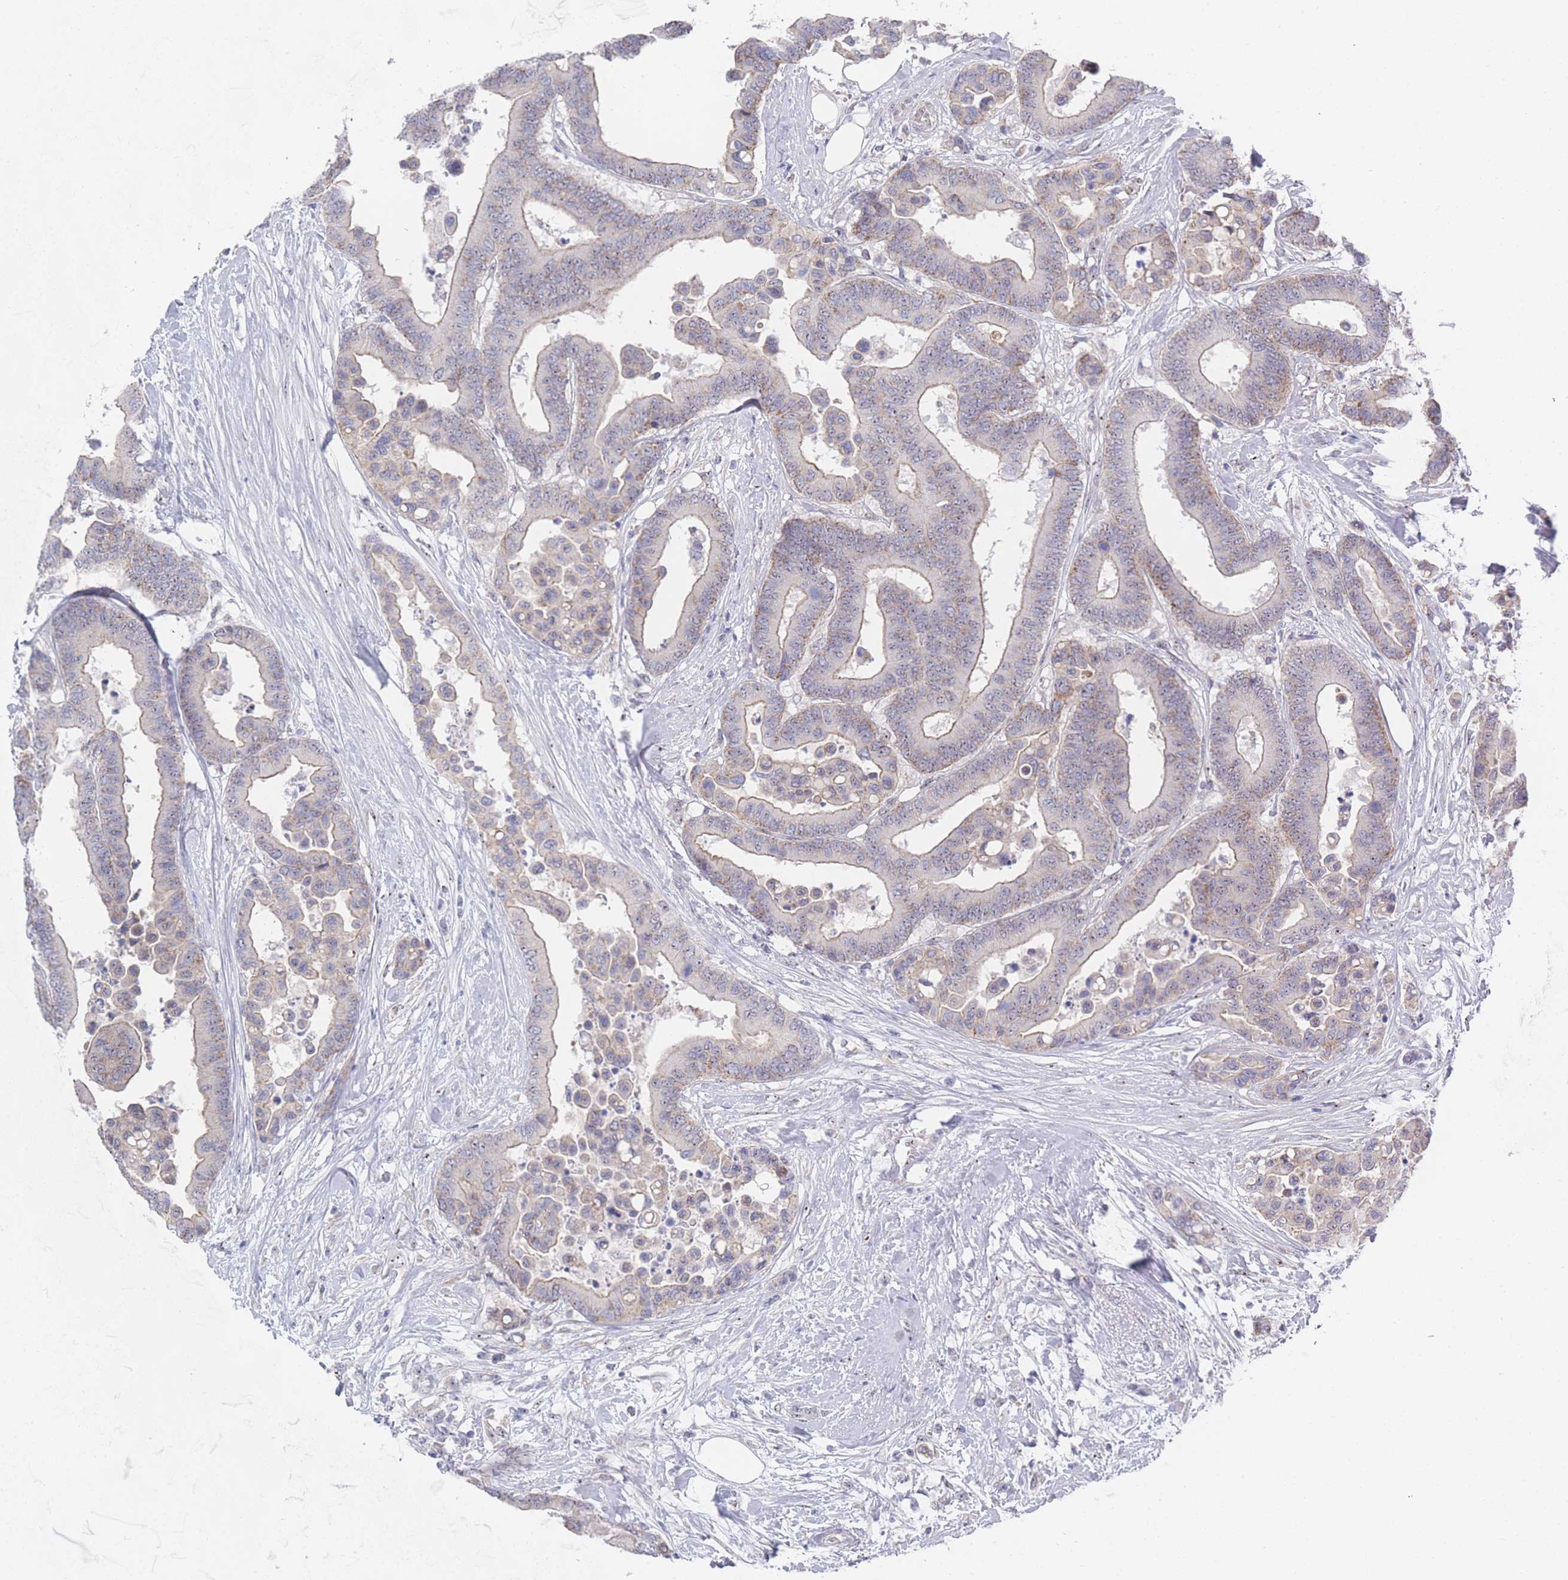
{"staining": {"intensity": "weak", "quantity": "25%-75%", "location": "cytoplasmic/membranous,nuclear"}, "tissue": "colorectal cancer", "cell_type": "Tumor cells", "image_type": "cancer", "snomed": [{"axis": "morphology", "description": "Adenocarcinoma, NOS"}, {"axis": "topography", "description": "Colon"}], "caption": "DAB (3,3'-diaminobenzidine) immunohistochemical staining of human colorectal cancer (adenocarcinoma) reveals weak cytoplasmic/membranous and nuclear protein expression in approximately 25%-75% of tumor cells.", "gene": "ZNF142", "patient": {"sex": "male", "age": 82}}